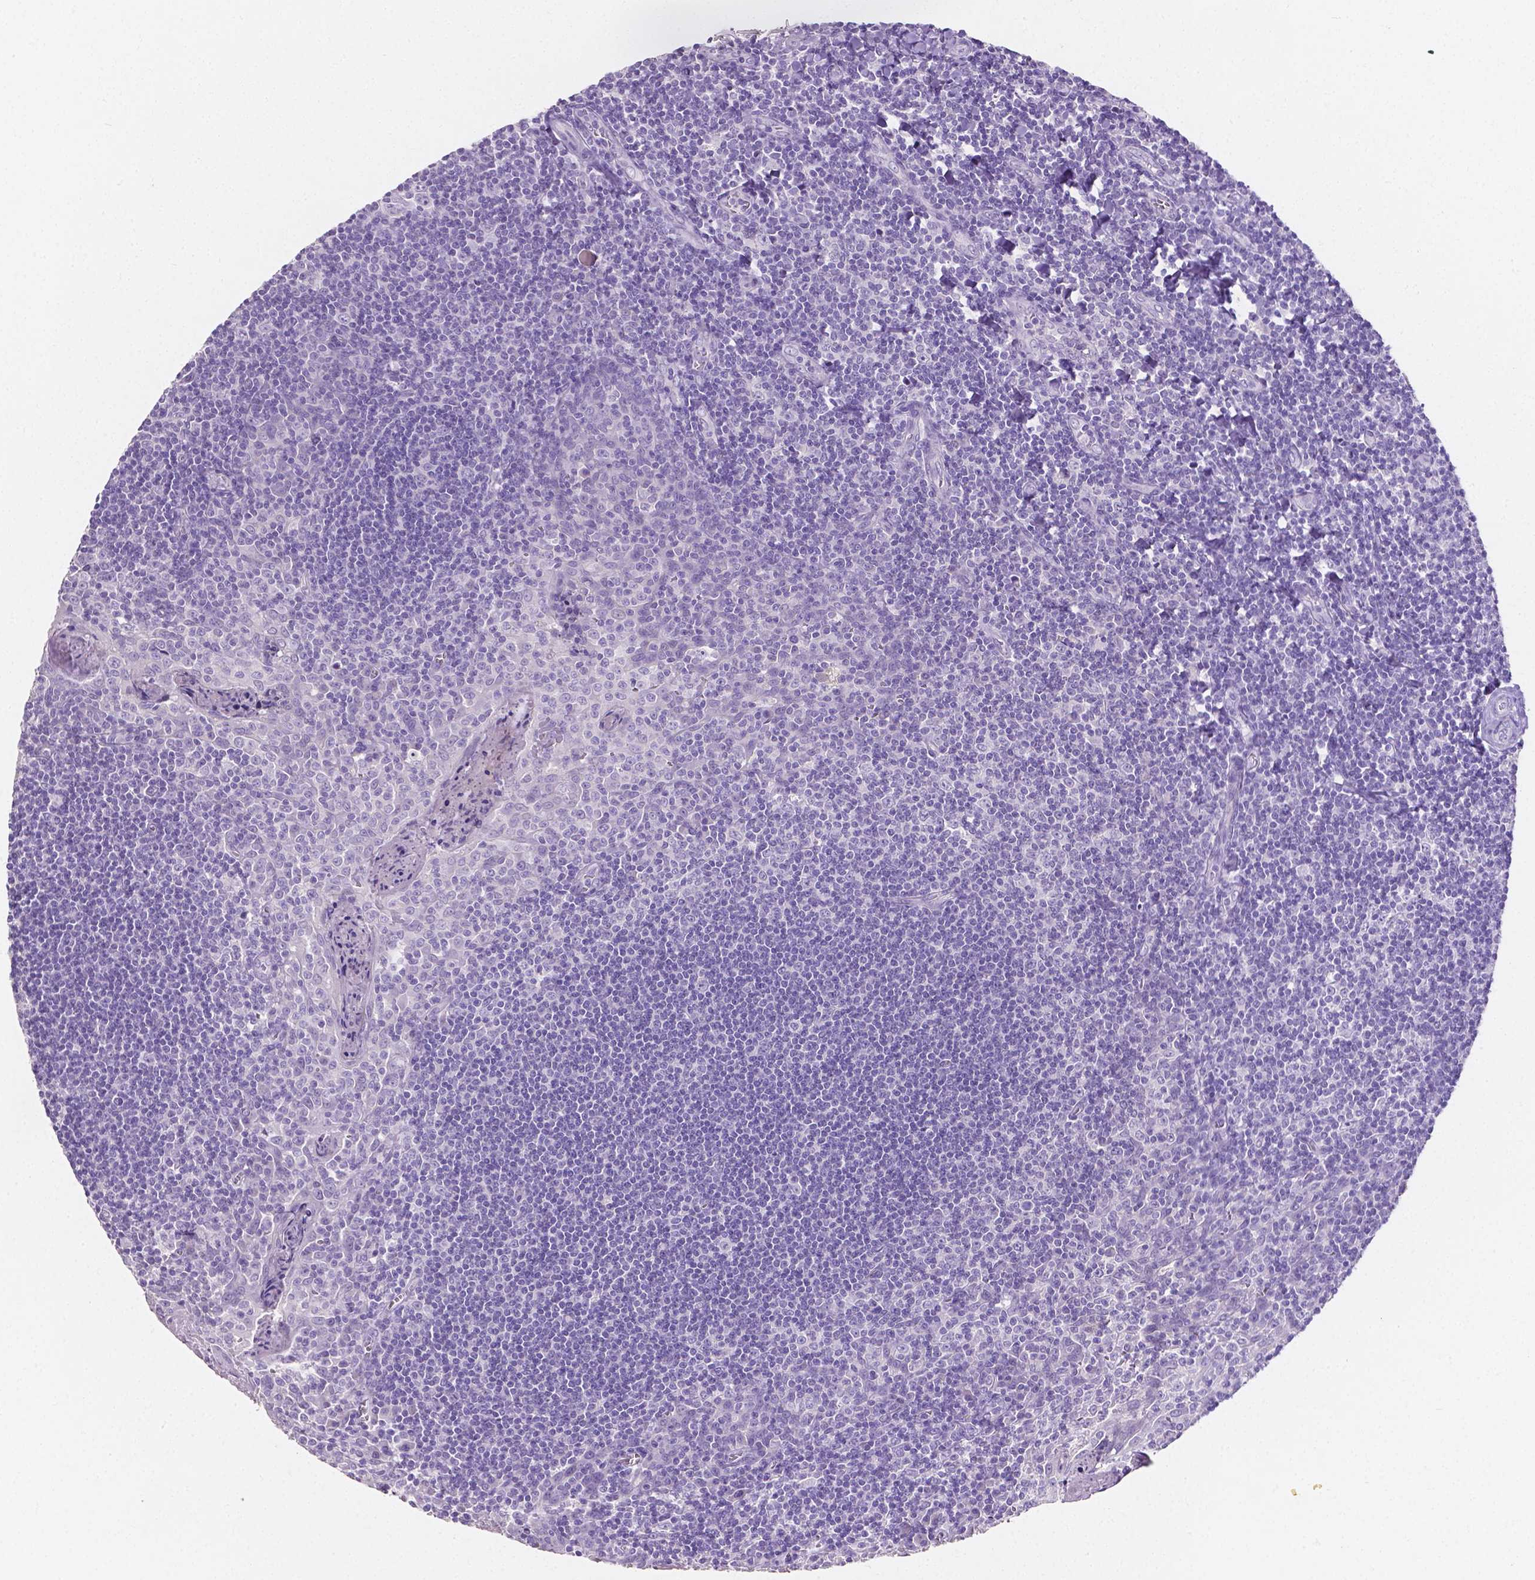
{"staining": {"intensity": "negative", "quantity": "none", "location": "none"}, "tissue": "tonsil", "cell_type": "Germinal center cells", "image_type": "normal", "snomed": [{"axis": "morphology", "description": "Normal tissue, NOS"}, {"axis": "morphology", "description": "Inflammation, NOS"}, {"axis": "topography", "description": "Tonsil"}], "caption": "An image of tonsil stained for a protein displays no brown staining in germinal center cells. (DAB (3,3'-diaminobenzidine) immunohistochemistry with hematoxylin counter stain).", "gene": "SLC22A2", "patient": {"sex": "female", "age": 31}}